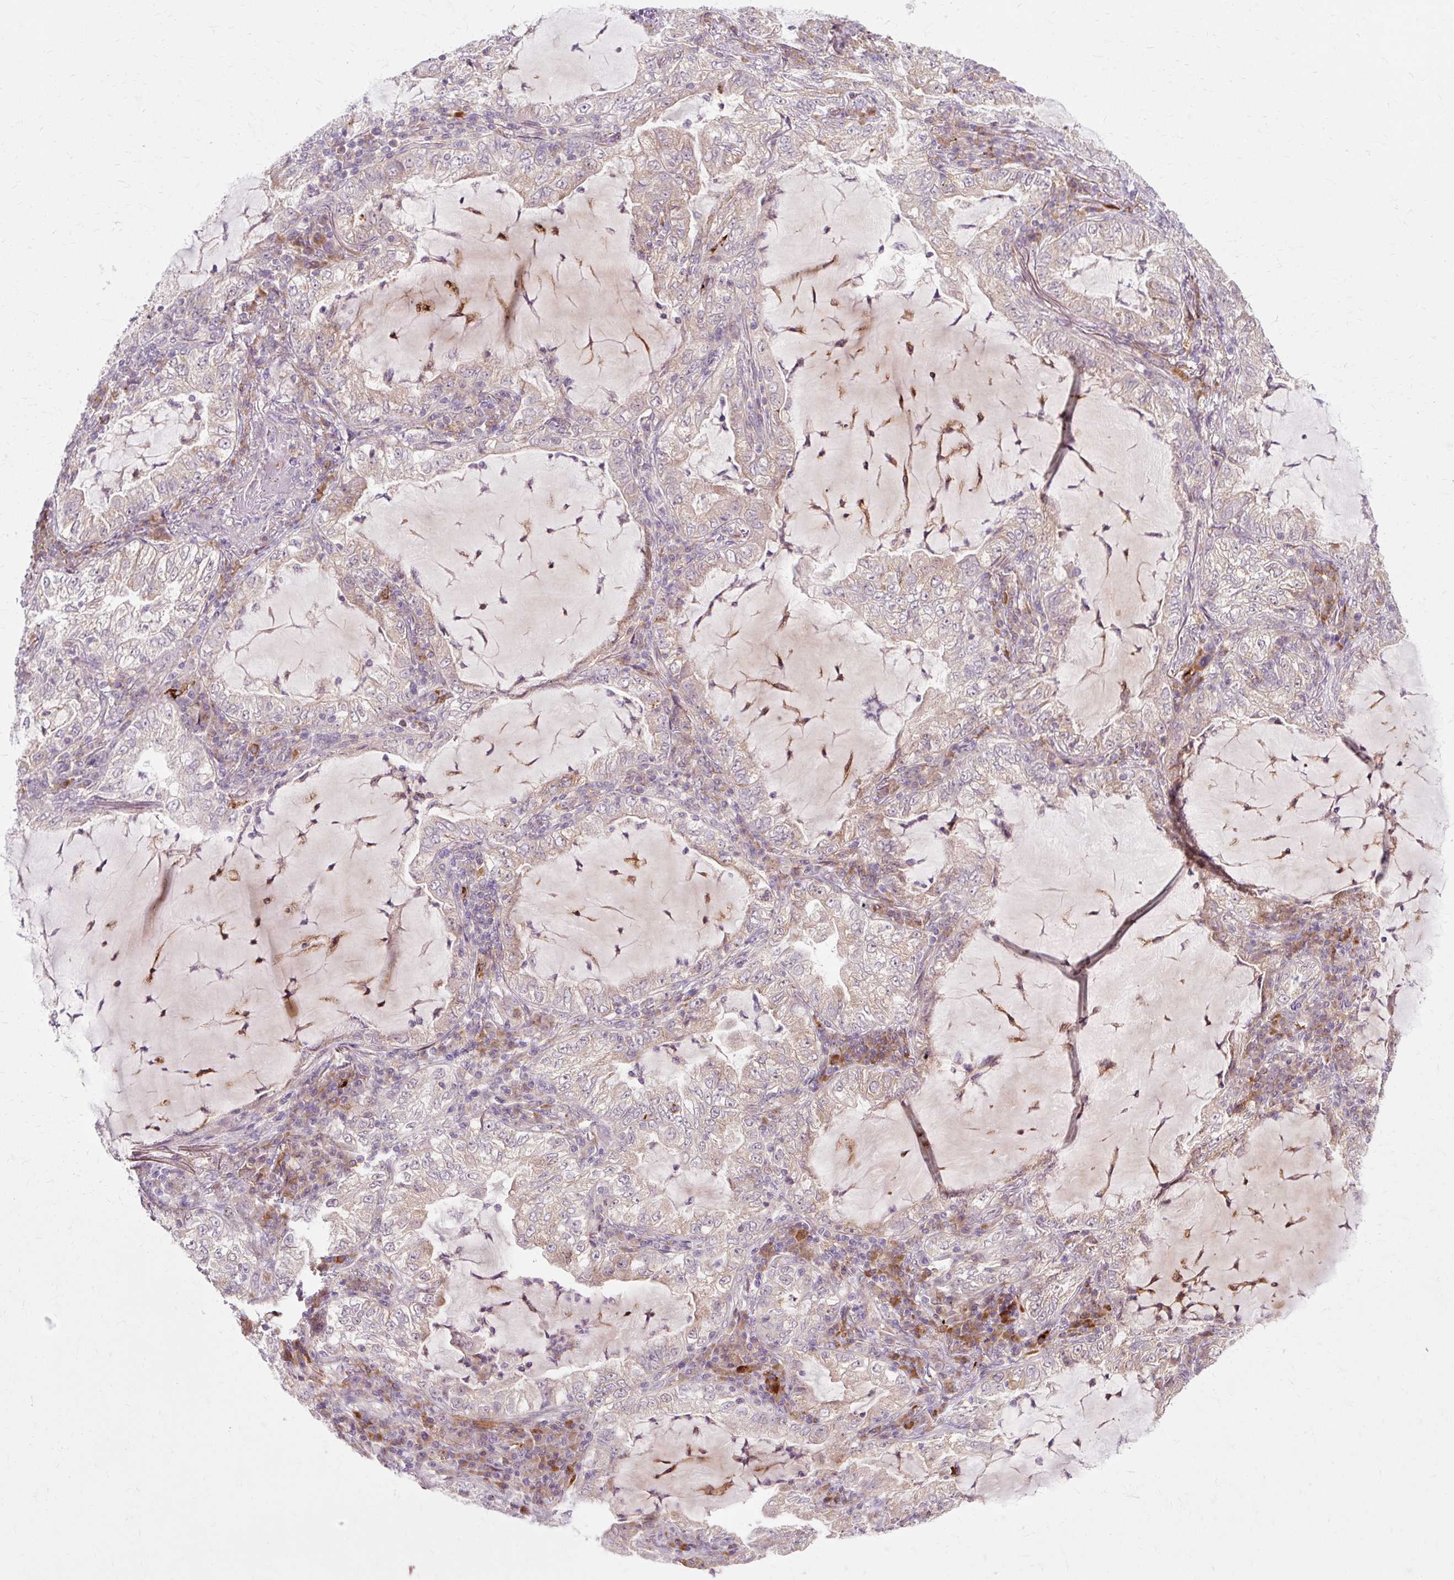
{"staining": {"intensity": "weak", "quantity": "<25%", "location": "cytoplasmic/membranous"}, "tissue": "lung cancer", "cell_type": "Tumor cells", "image_type": "cancer", "snomed": [{"axis": "morphology", "description": "Adenocarcinoma, NOS"}, {"axis": "topography", "description": "Lung"}], "caption": "This is a histopathology image of immunohistochemistry staining of lung adenocarcinoma, which shows no staining in tumor cells. (DAB (3,3'-diaminobenzidine) IHC visualized using brightfield microscopy, high magnification).", "gene": "GEMIN2", "patient": {"sex": "female", "age": 73}}